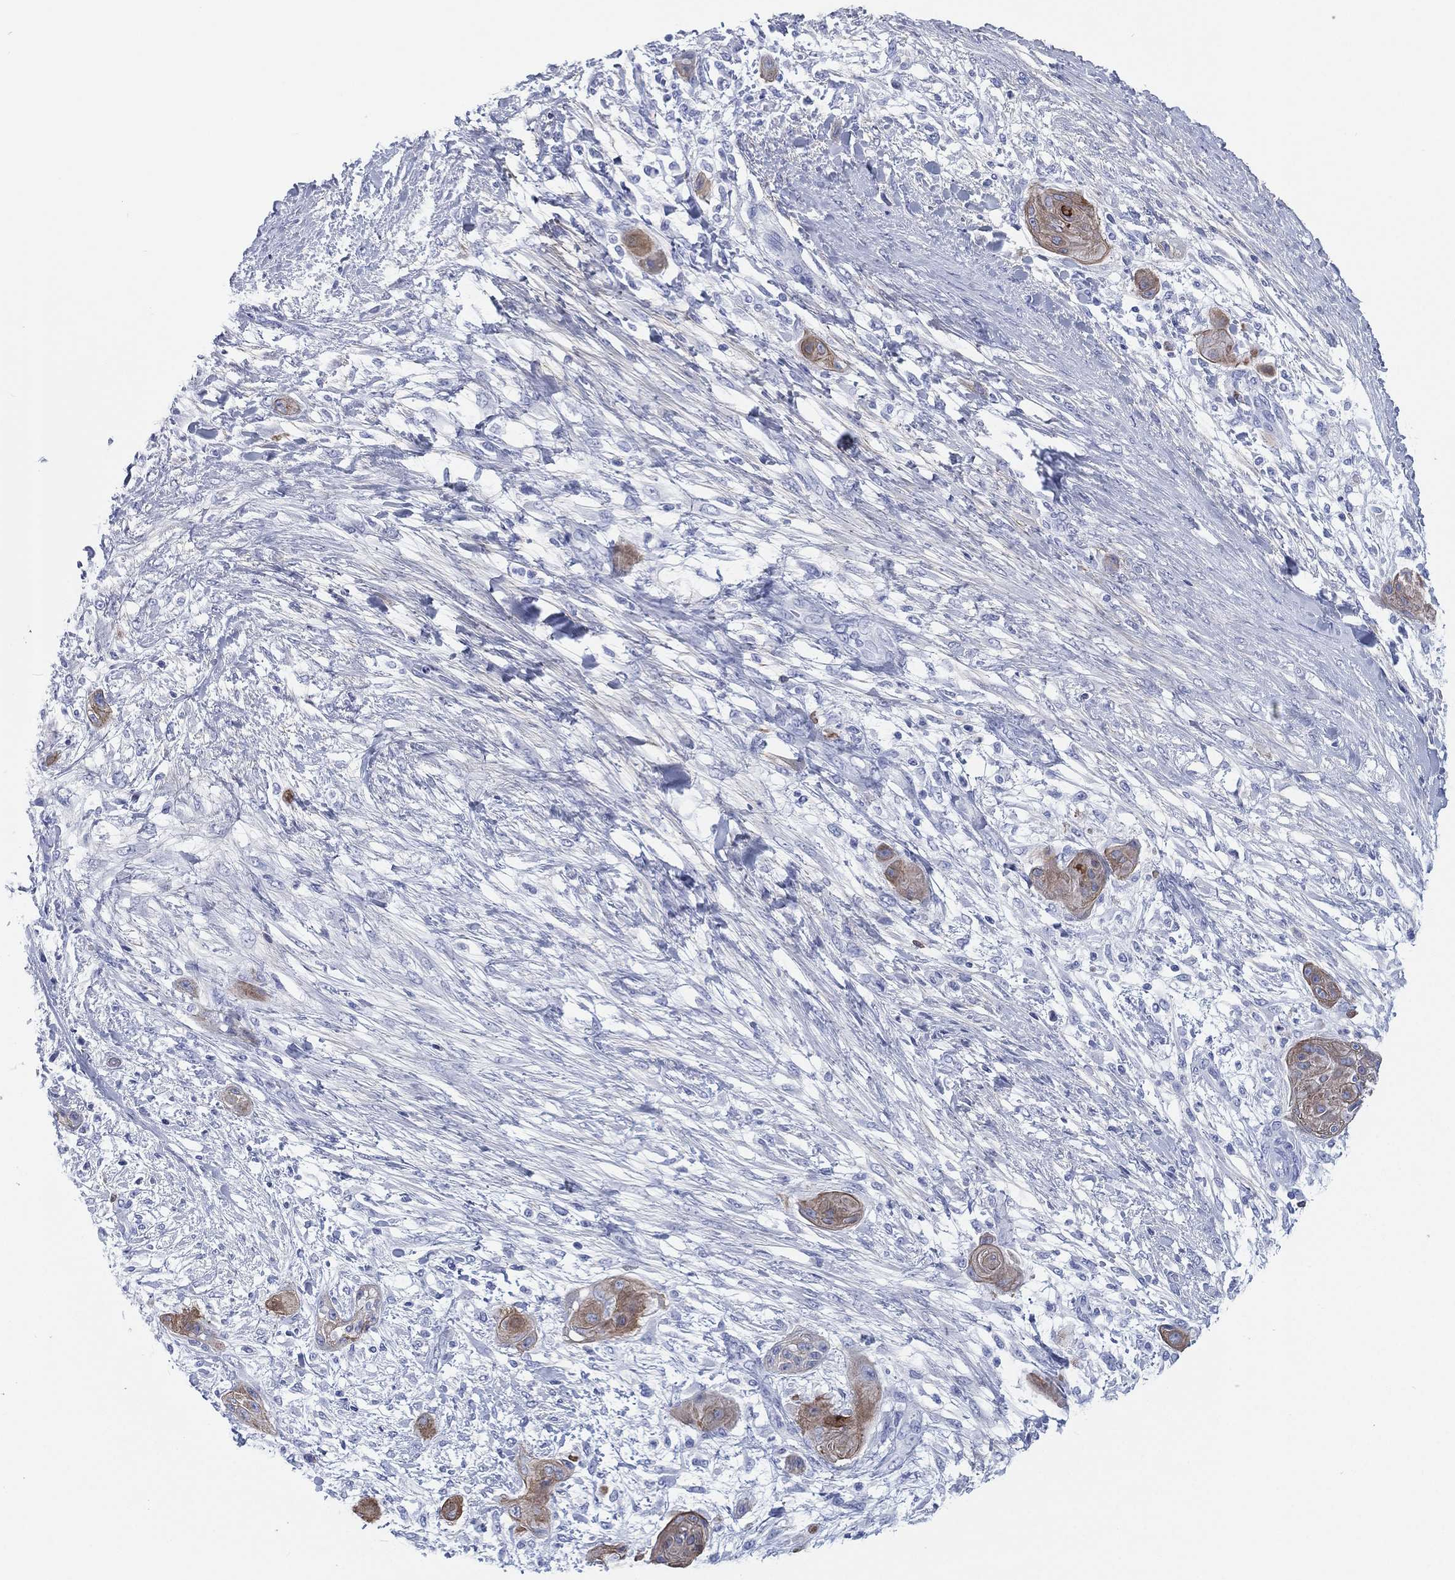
{"staining": {"intensity": "moderate", "quantity": ">75%", "location": "cytoplasmic/membranous"}, "tissue": "skin cancer", "cell_type": "Tumor cells", "image_type": "cancer", "snomed": [{"axis": "morphology", "description": "Squamous cell carcinoma, NOS"}, {"axis": "topography", "description": "Skin"}], "caption": "High-power microscopy captured an immunohistochemistry image of skin cancer, revealing moderate cytoplasmic/membranous expression in approximately >75% of tumor cells. The protein is stained brown, and the nuclei are stained in blue (DAB IHC with brightfield microscopy, high magnification).", "gene": "CD79A", "patient": {"sex": "male", "age": 62}}